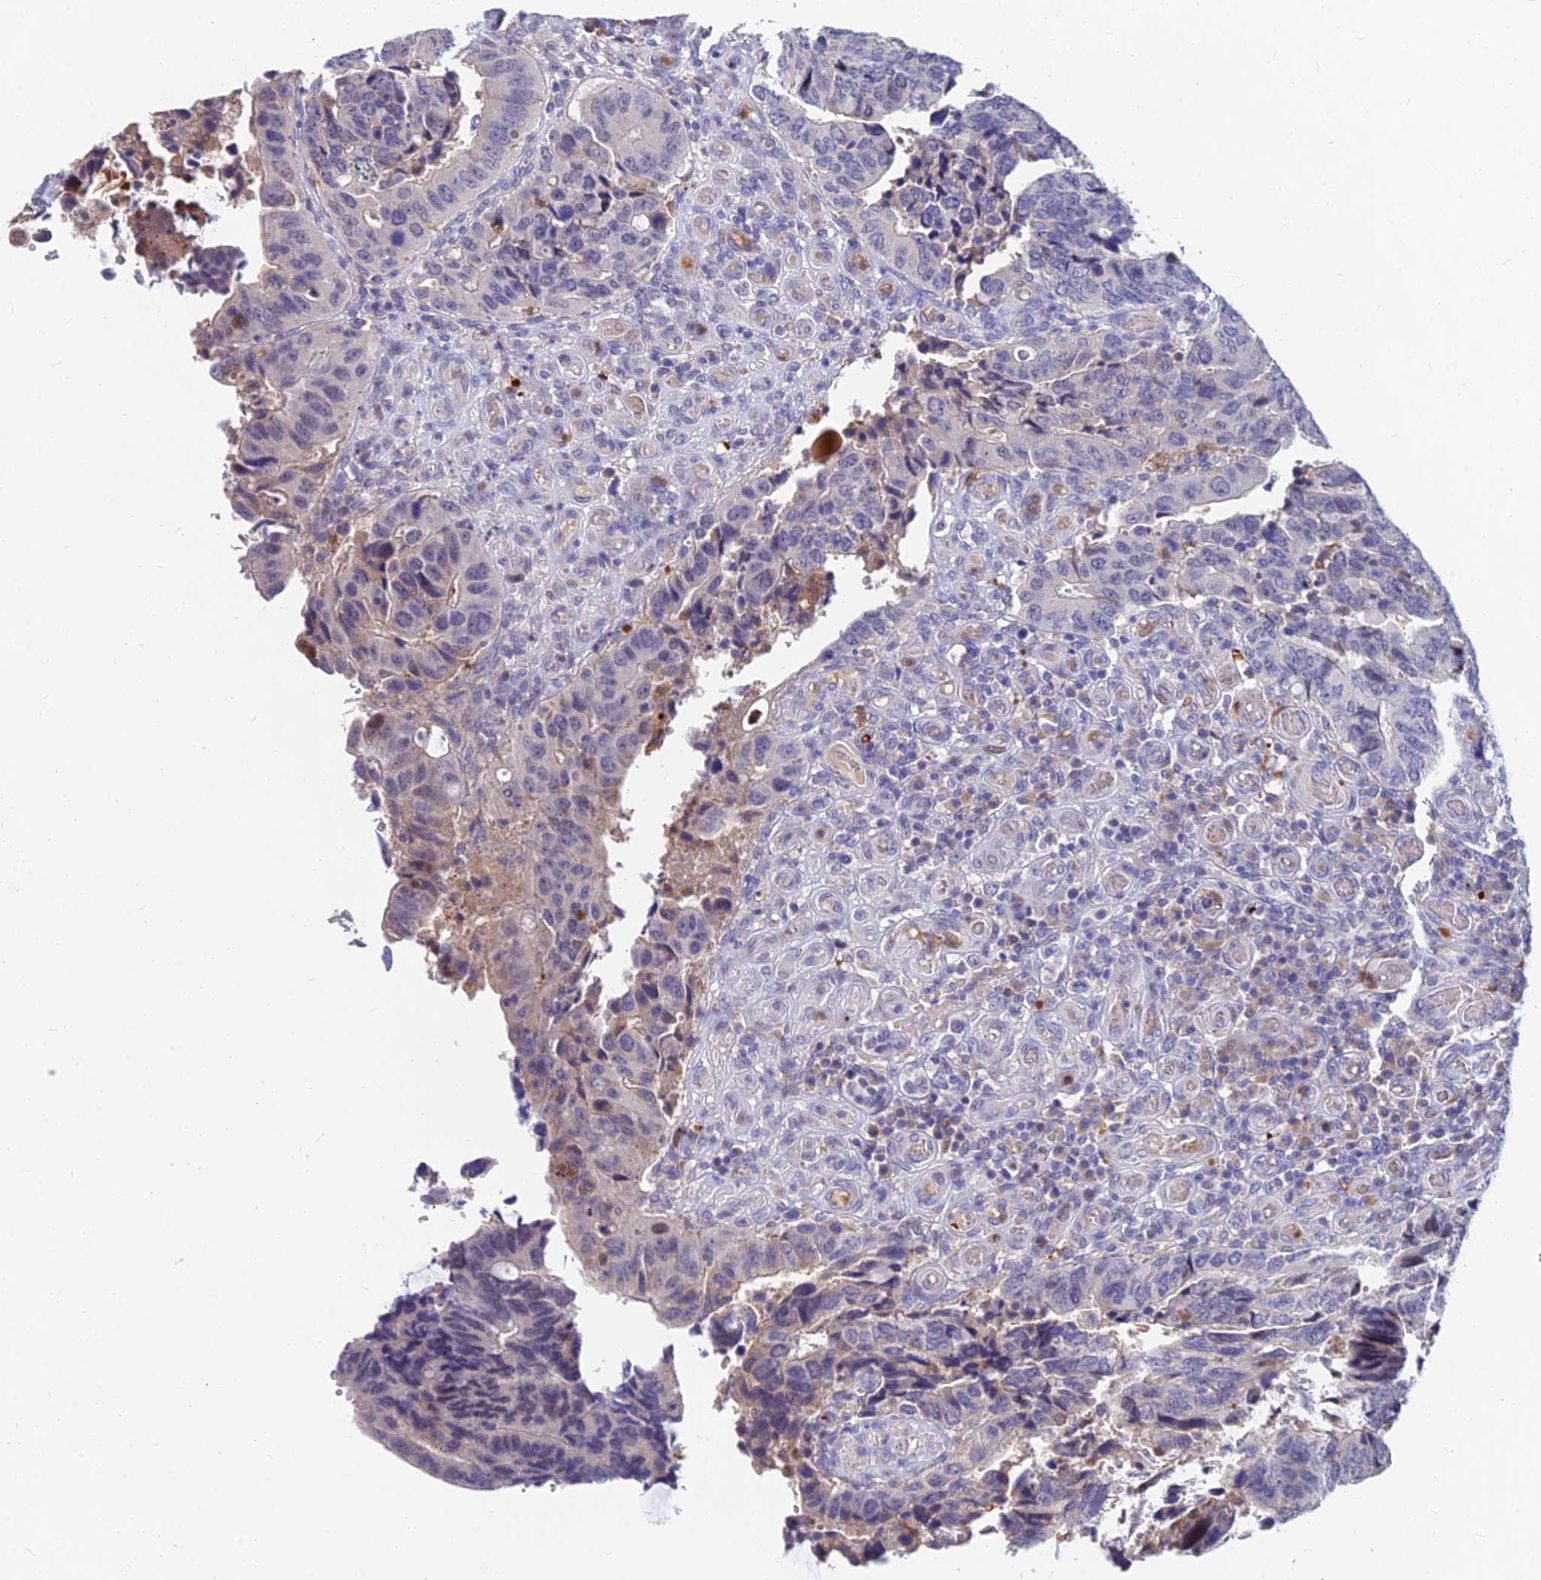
{"staining": {"intensity": "negative", "quantity": "none", "location": "none"}, "tissue": "colorectal cancer", "cell_type": "Tumor cells", "image_type": "cancer", "snomed": [{"axis": "morphology", "description": "Adenocarcinoma, NOS"}, {"axis": "topography", "description": "Colon"}], "caption": "The micrograph displays no significant positivity in tumor cells of colorectal cancer (adenocarcinoma).", "gene": "GOLGA6D", "patient": {"sex": "male", "age": 87}}